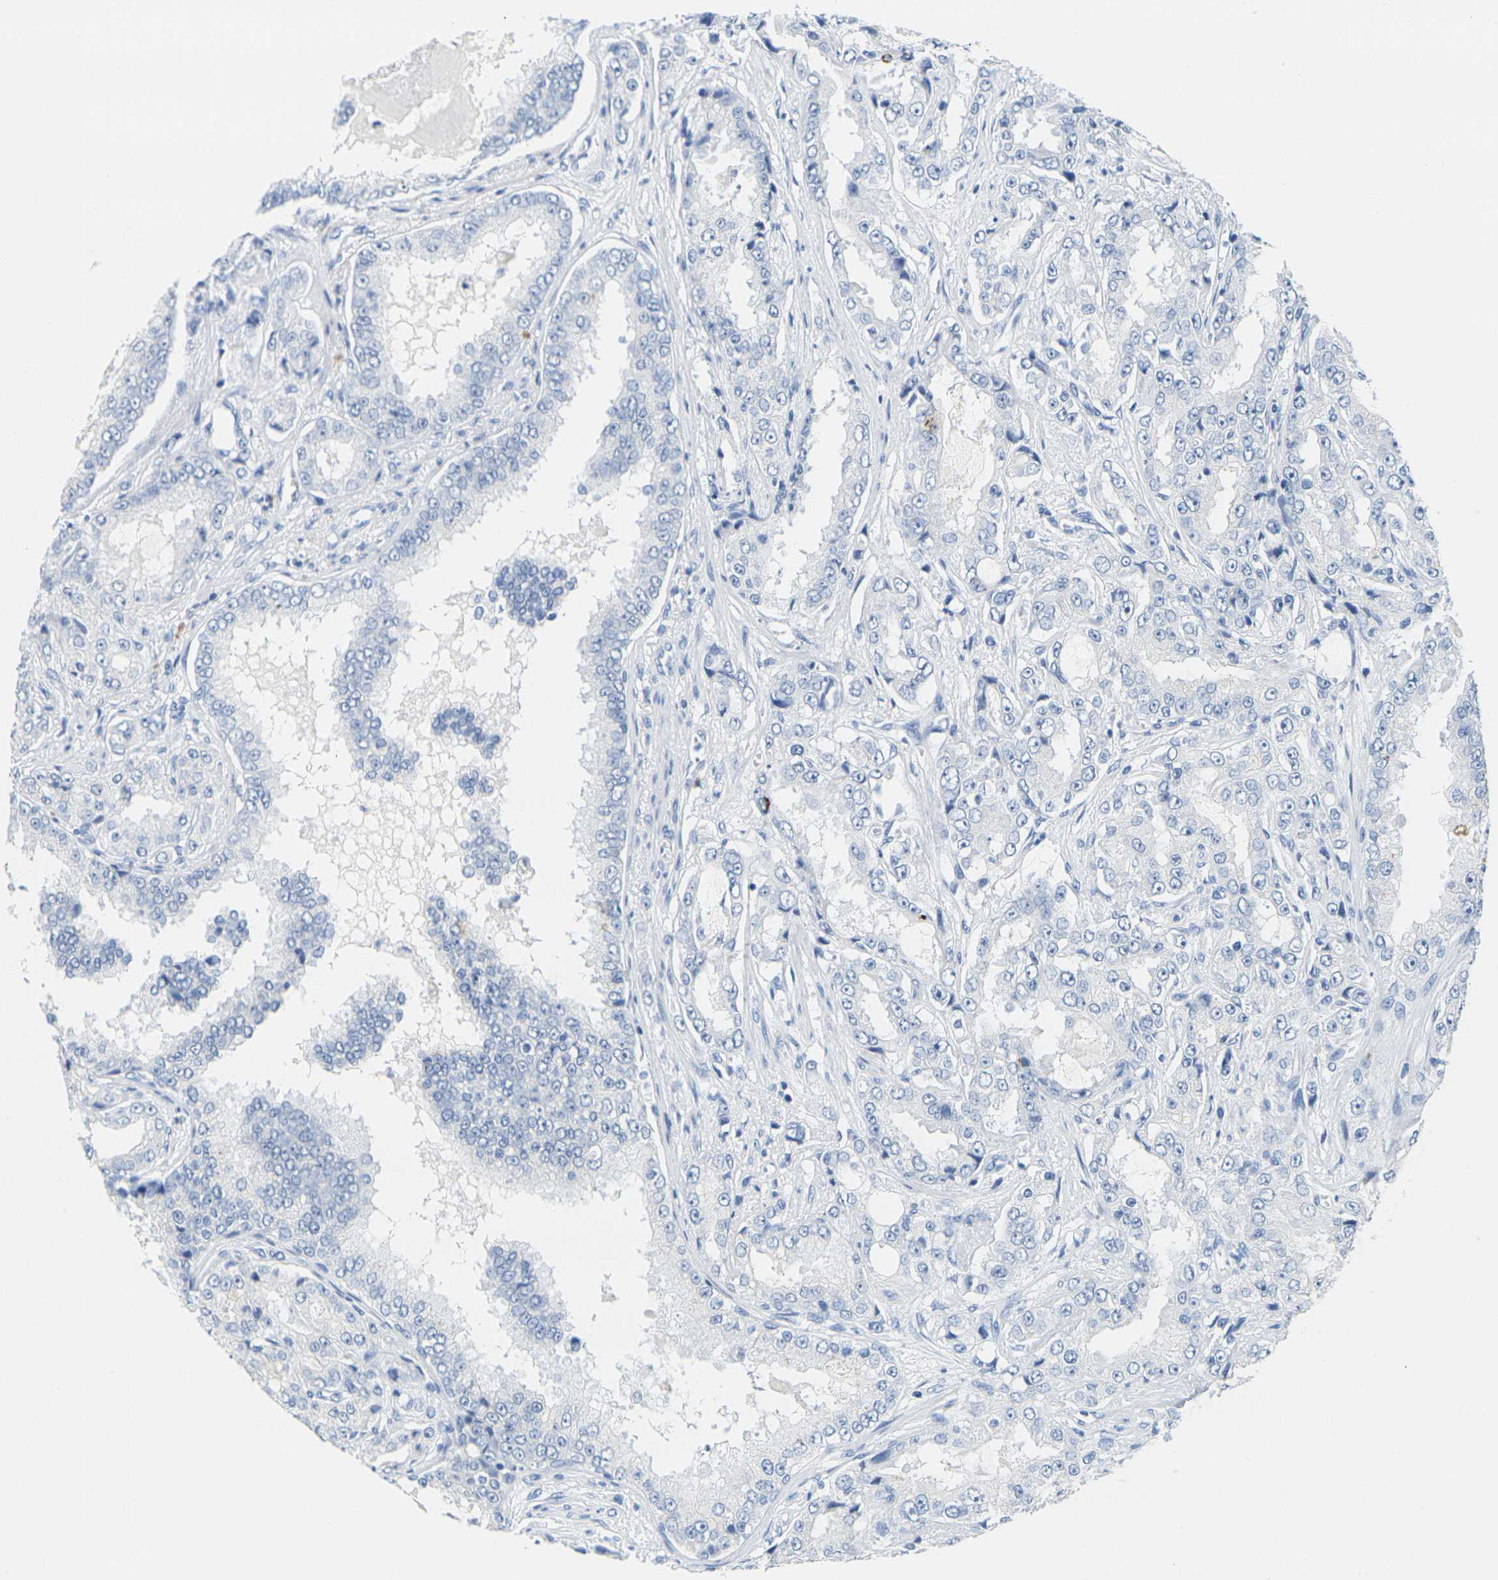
{"staining": {"intensity": "negative", "quantity": "none", "location": "none"}, "tissue": "prostate cancer", "cell_type": "Tumor cells", "image_type": "cancer", "snomed": [{"axis": "morphology", "description": "Adenocarcinoma, High grade"}, {"axis": "topography", "description": "Prostate"}], "caption": "Tumor cells are negative for protein expression in human prostate cancer (adenocarcinoma (high-grade)).", "gene": "FAM3D", "patient": {"sex": "male", "age": 73}}